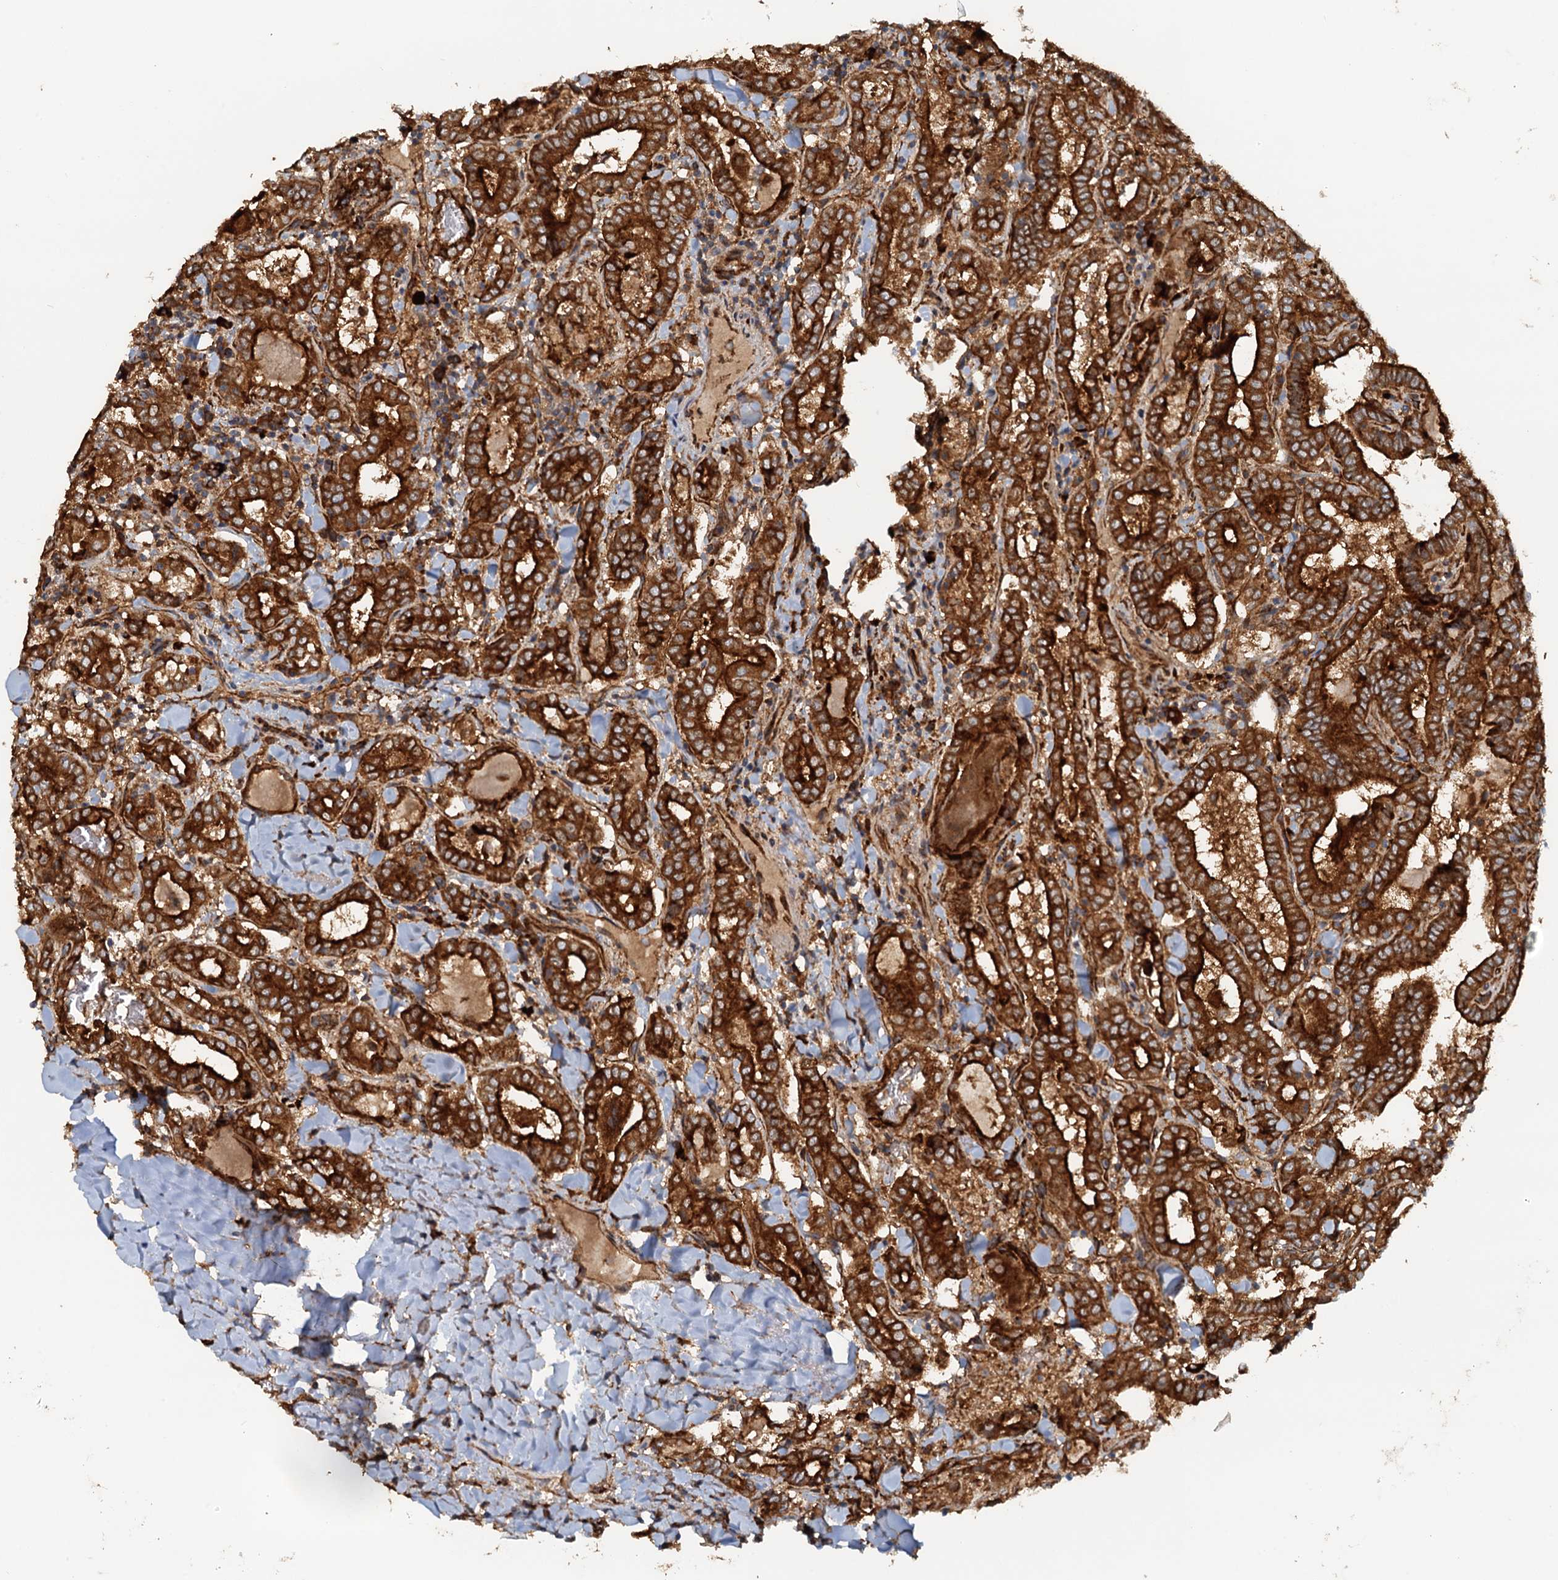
{"staining": {"intensity": "strong", "quantity": ">75%", "location": "cytoplasmic/membranous"}, "tissue": "thyroid cancer", "cell_type": "Tumor cells", "image_type": "cancer", "snomed": [{"axis": "morphology", "description": "Papillary adenocarcinoma, NOS"}, {"axis": "topography", "description": "Thyroid gland"}], "caption": "Strong cytoplasmic/membranous protein staining is seen in about >75% of tumor cells in papillary adenocarcinoma (thyroid).", "gene": "NIPAL3", "patient": {"sex": "female", "age": 72}}